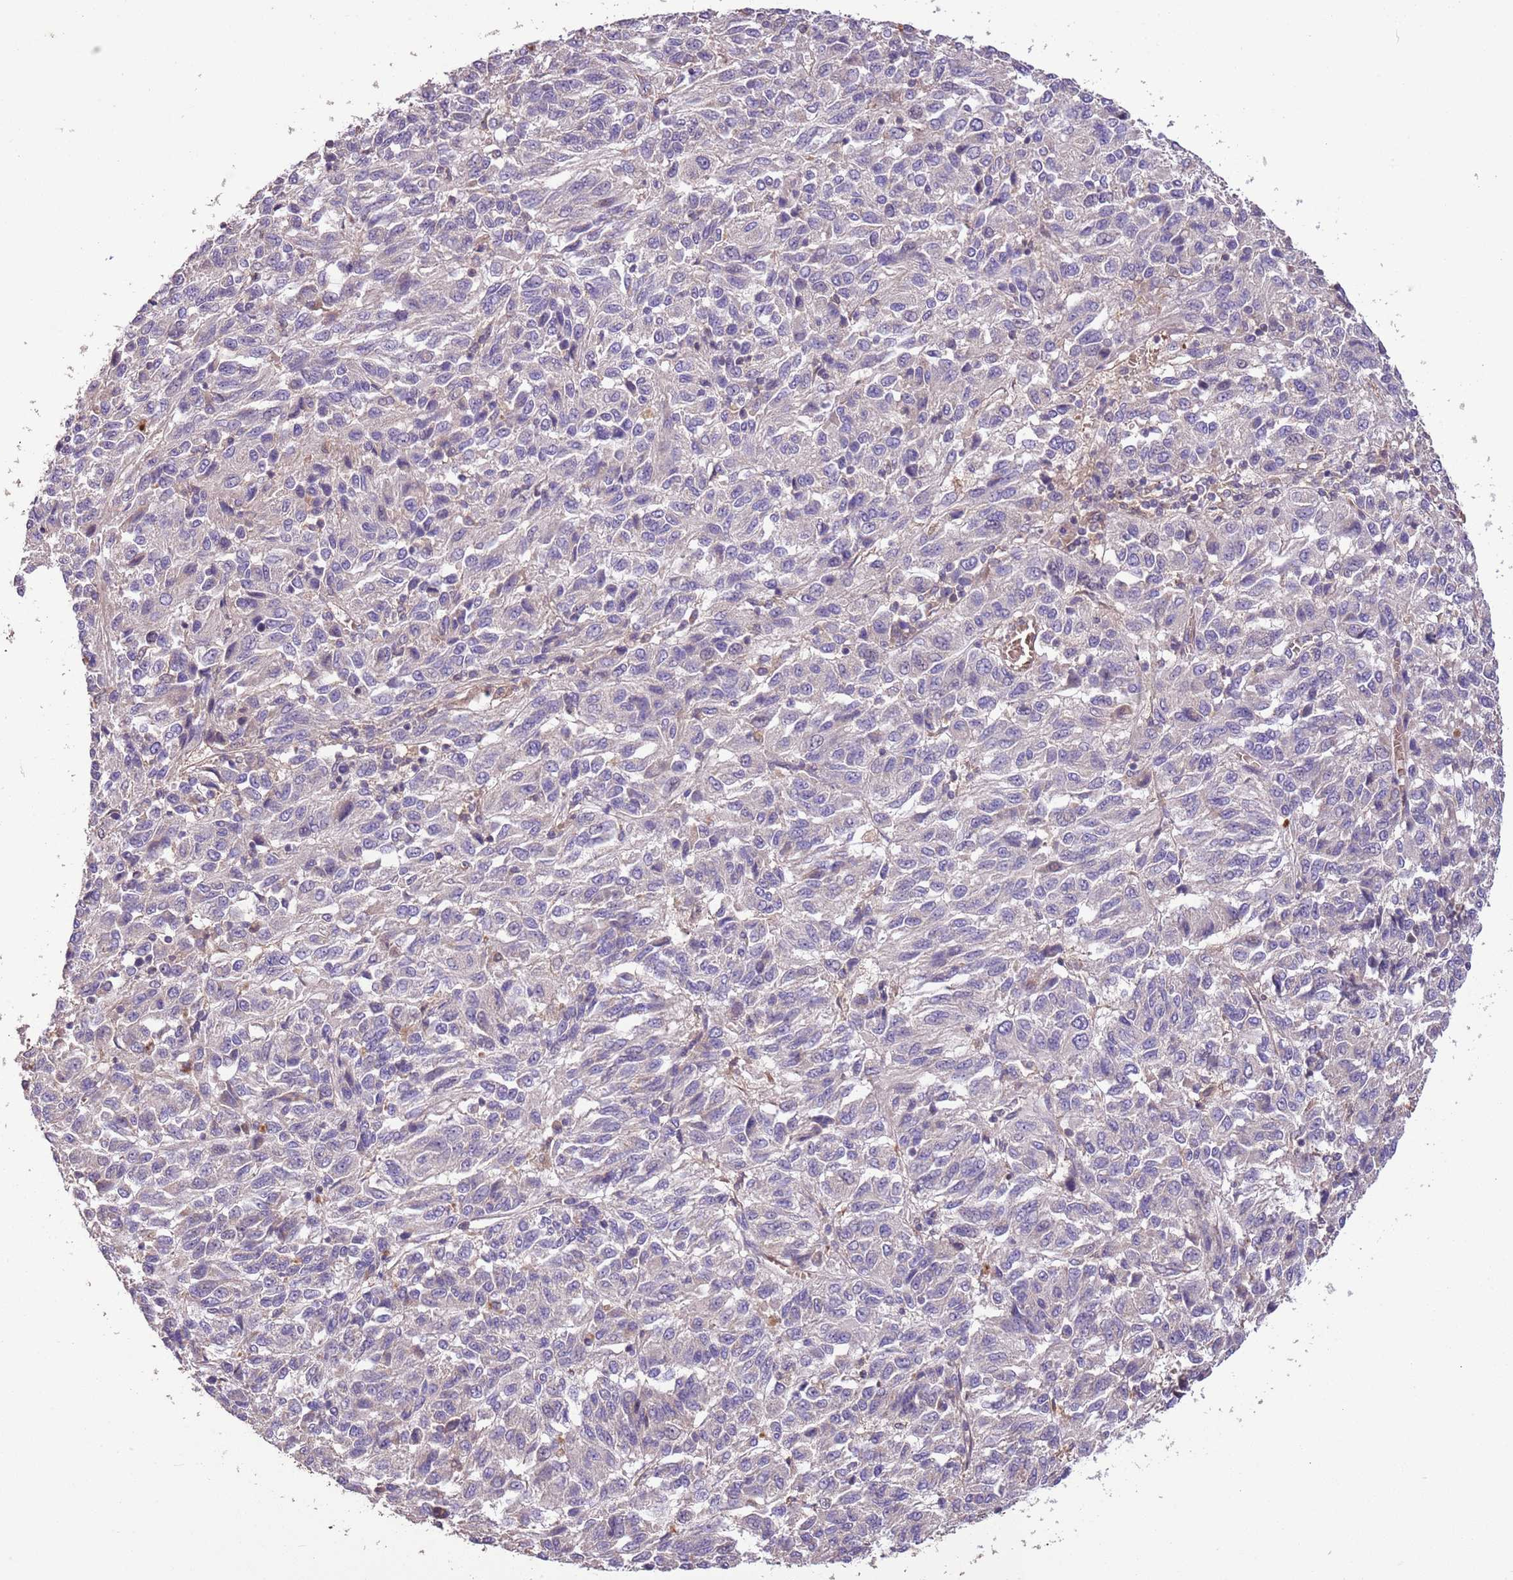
{"staining": {"intensity": "negative", "quantity": "none", "location": "none"}, "tissue": "melanoma", "cell_type": "Tumor cells", "image_type": "cancer", "snomed": [{"axis": "morphology", "description": "Malignant melanoma, Metastatic site"}, {"axis": "topography", "description": "Lung"}], "caption": "Human malignant melanoma (metastatic site) stained for a protein using IHC displays no expression in tumor cells.", "gene": "FAM89B", "patient": {"sex": "male", "age": 64}}